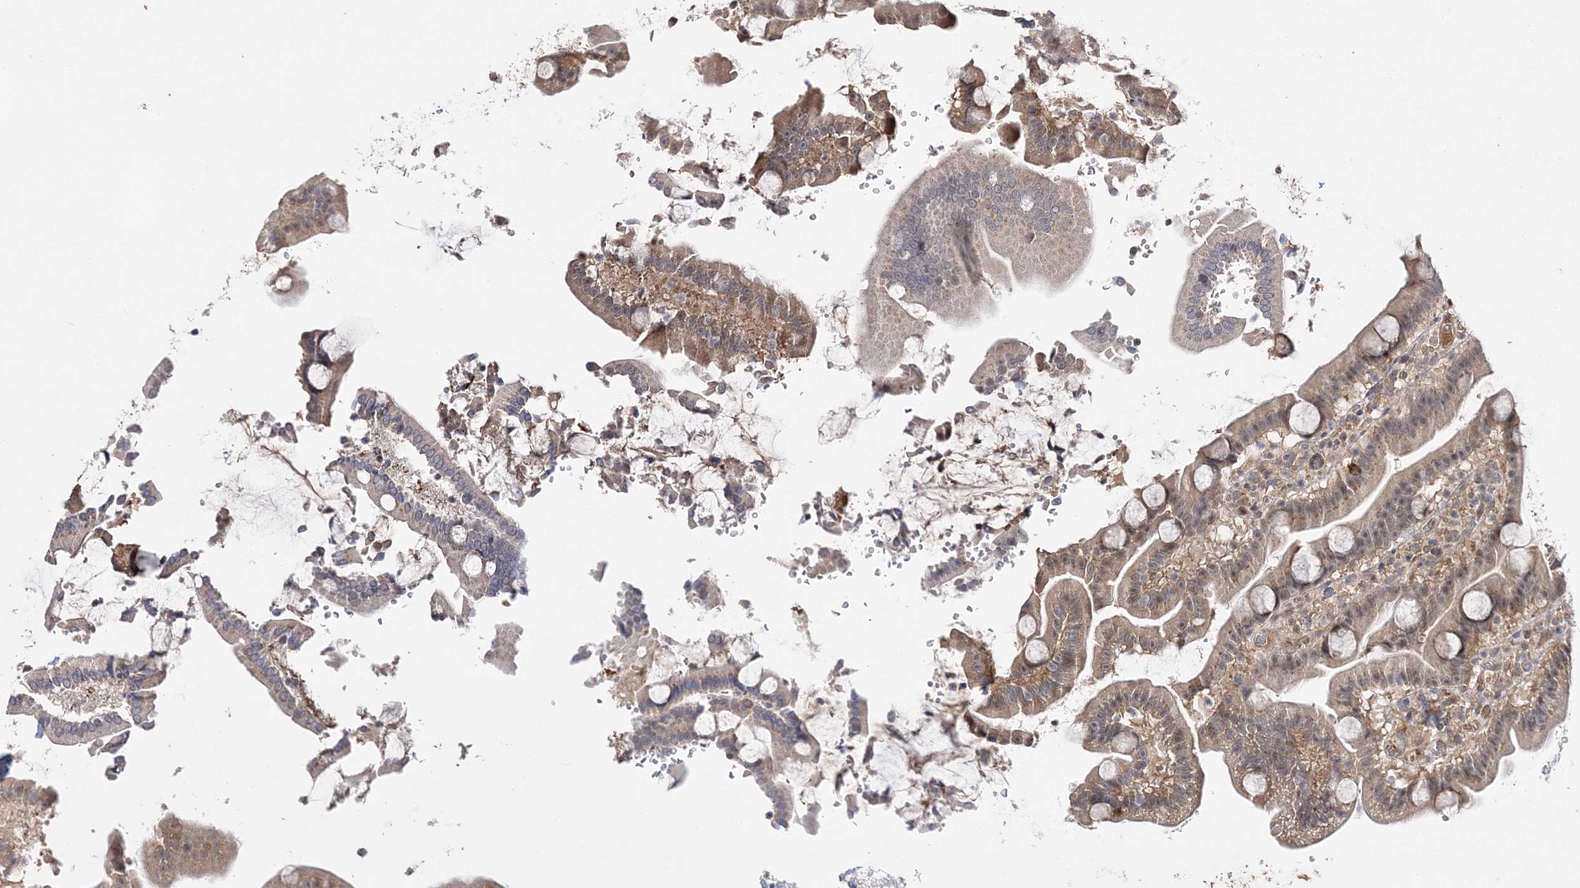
{"staining": {"intensity": "weak", "quantity": ">75%", "location": "cytoplasmic/membranous,nuclear"}, "tissue": "duodenum", "cell_type": "Glandular cells", "image_type": "normal", "snomed": [{"axis": "morphology", "description": "Normal tissue, NOS"}, {"axis": "topography", "description": "Duodenum"}], "caption": "A low amount of weak cytoplasmic/membranous,nuclear expression is seen in about >75% of glandular cells in unremarkable duodenum.", "gene": "TMEM132B", "patient": {"sex": "male", "age": 55}}